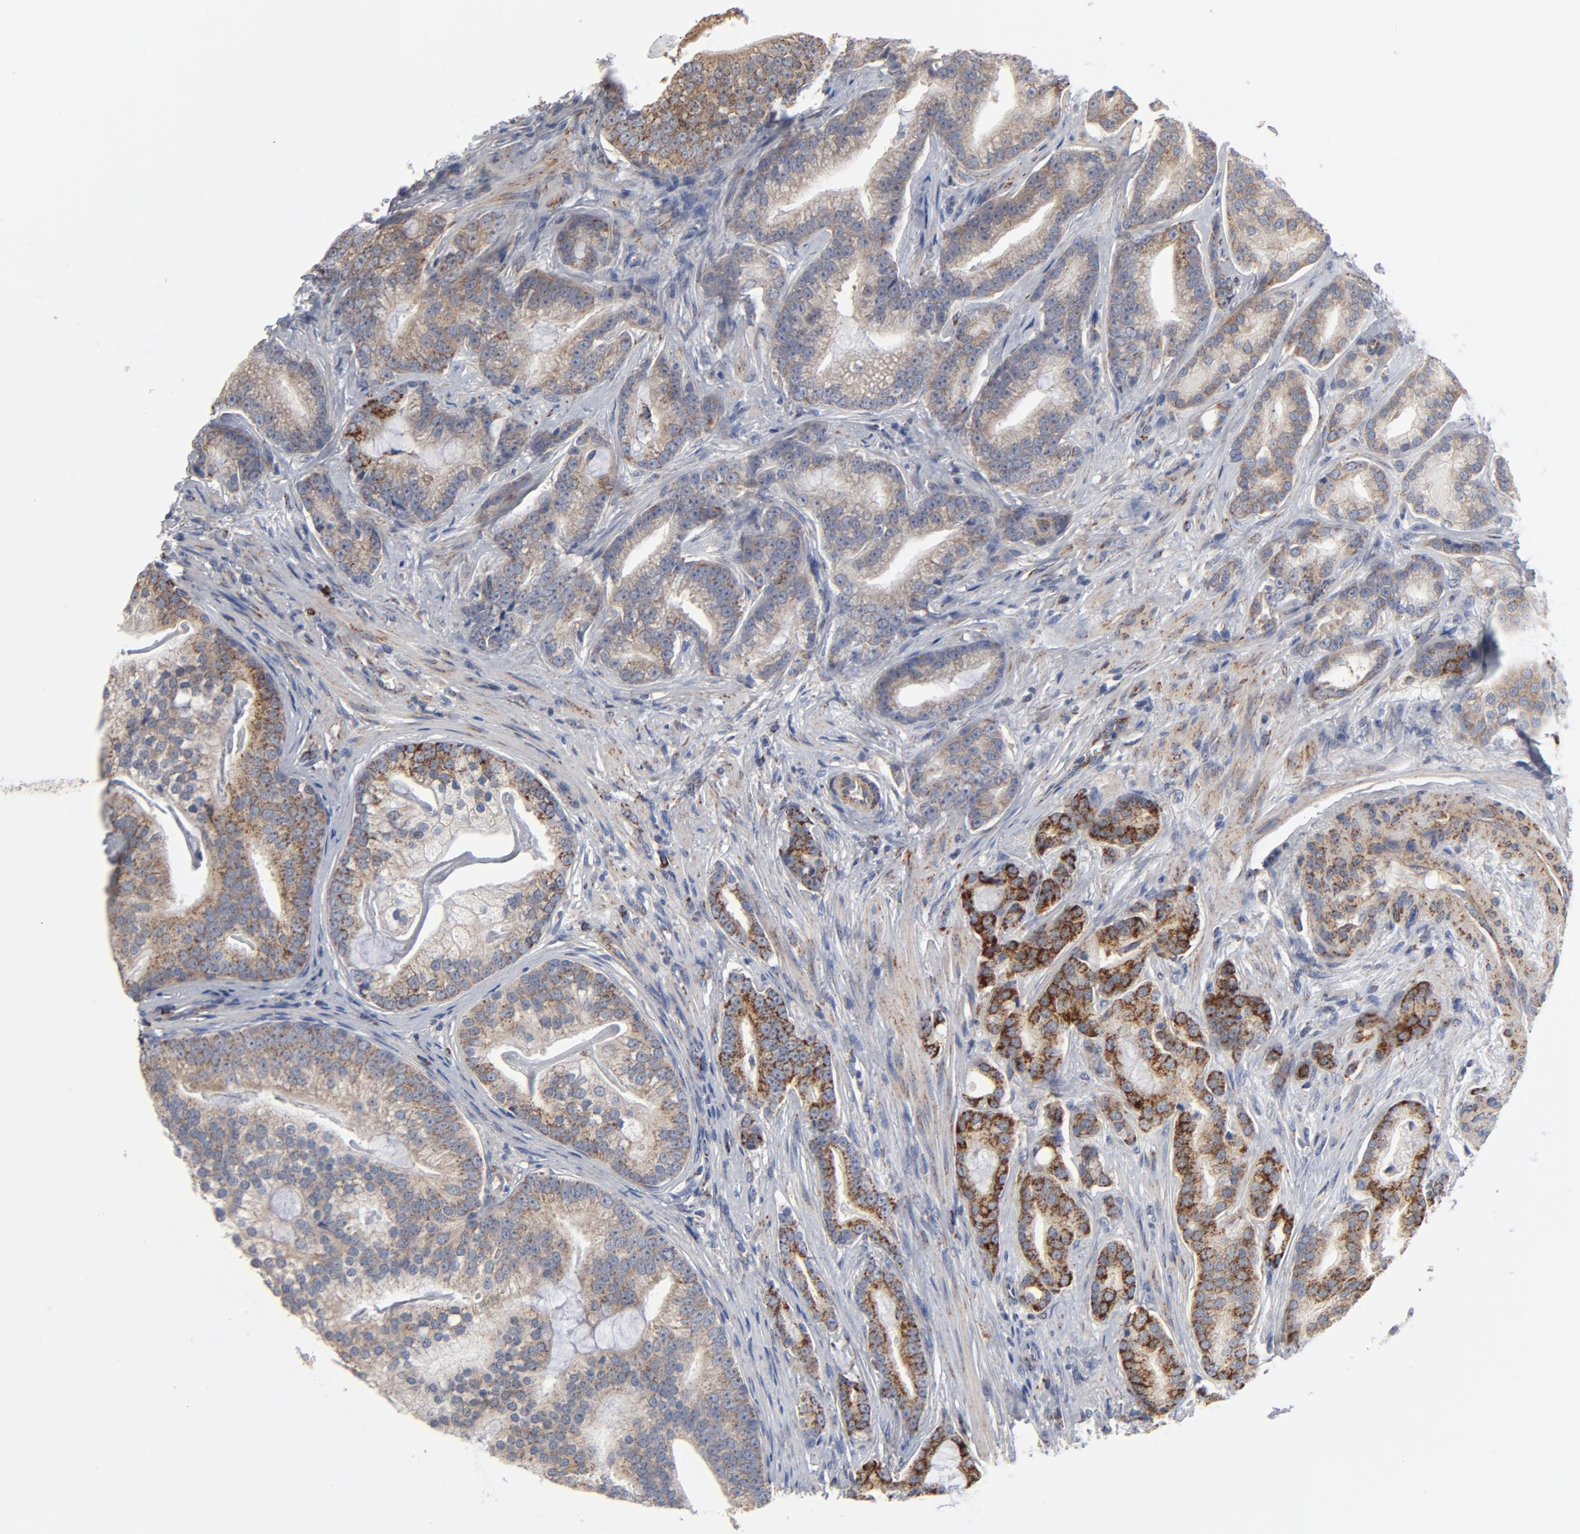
{"staining": {"intensity": "strong", "quantity": "25%-75%", "location": "cytoplasmic/membranous"}, "tissue": "prostate cancer", "cell_type": "Tumor cells", "image_type": "cancer", "snomed": [{"axis": "morphology", "description": "Adenocarcinoma, Low grade"}, {"axis": "topography", "description": "Prostate"}], "caption": "Strong cytoplasmic/membranous positivity for a protein is seen in about 25%-75% of tumor cells of prostate adenocarcinoma (low-grade) using immunohistochemistry.", "gene": "NDUFV2", "patient": {"sex": "male", "age": 58}}